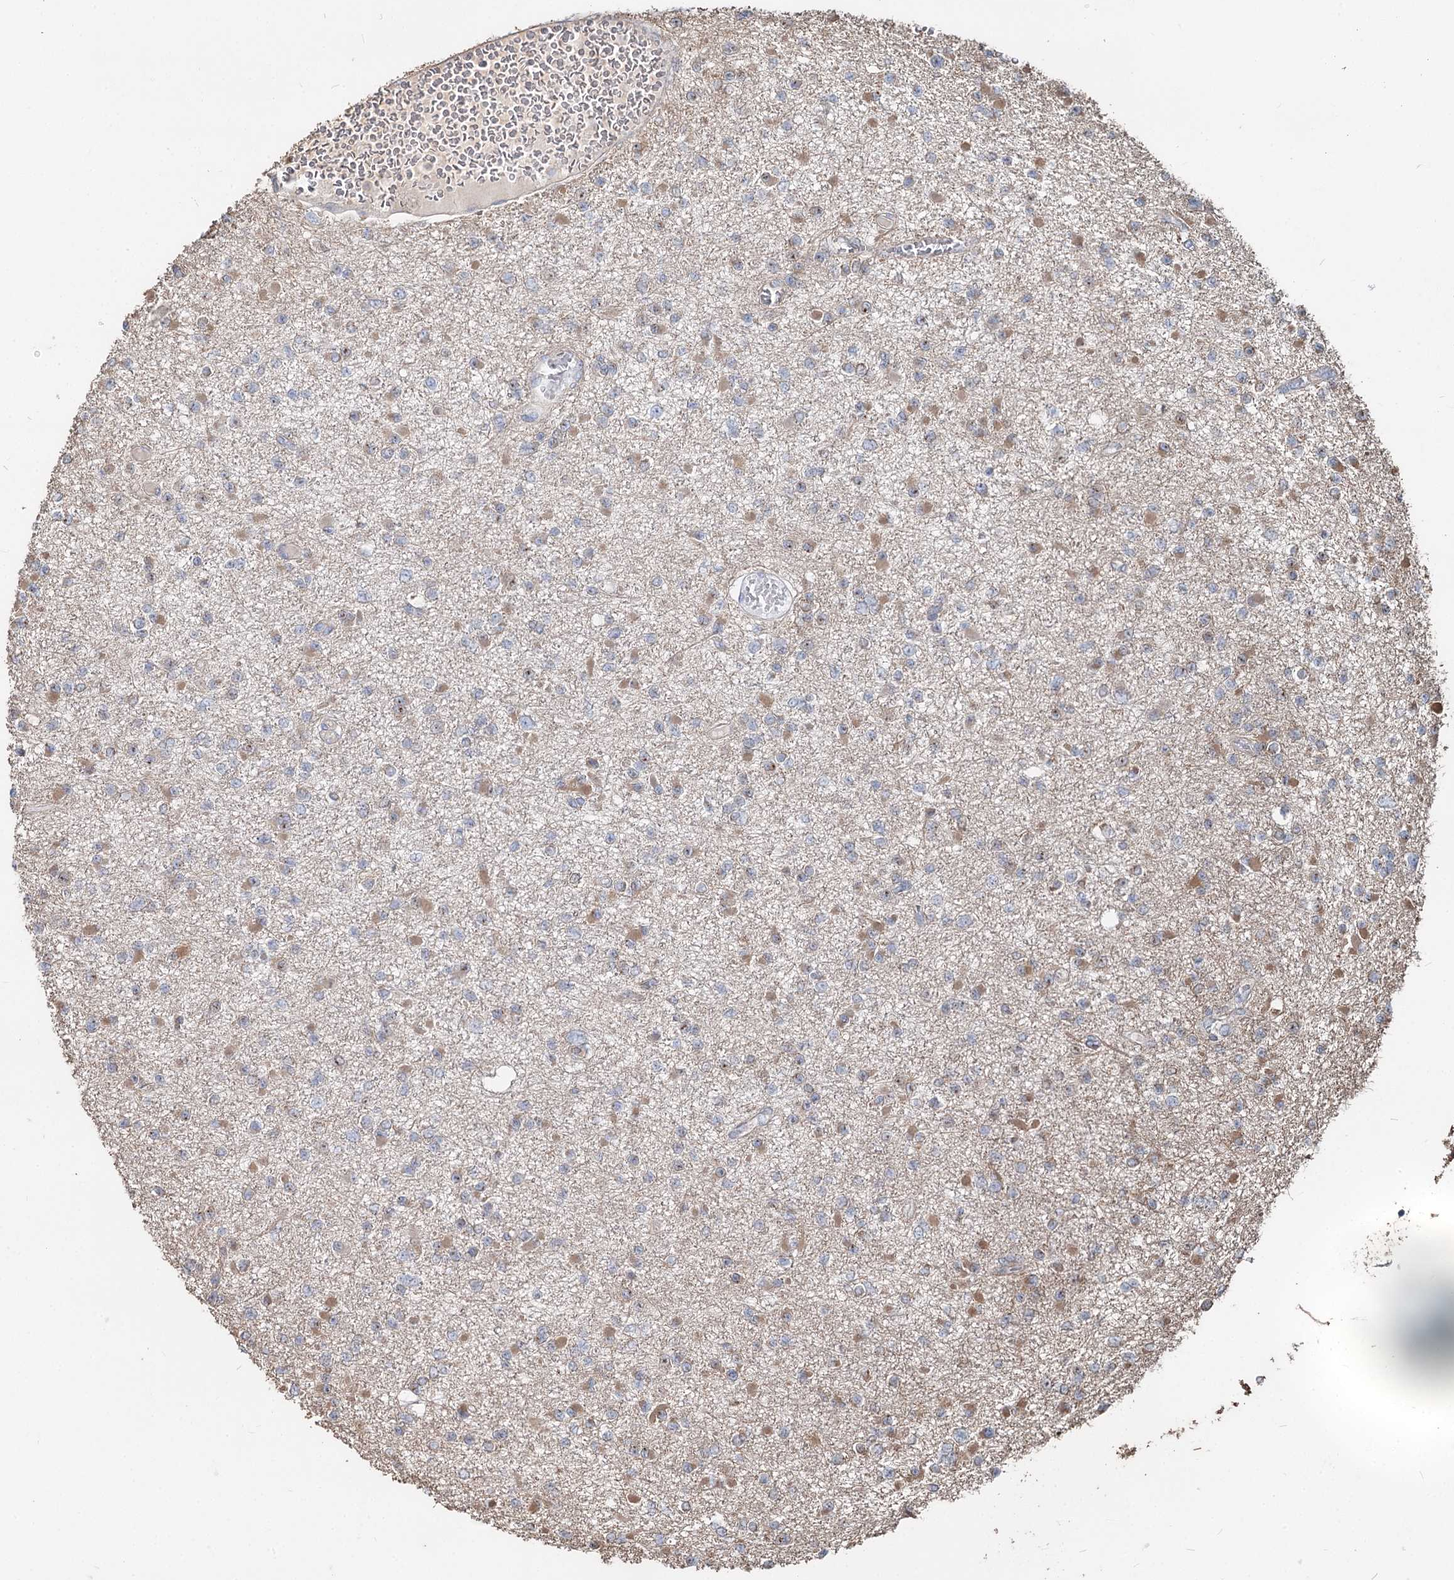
{"staining": {"intensity": "weak", "quantity": "<25%", "location": "cytoplasmic/membranous"}, "tissue": "glioma", "cell_type": "Tumor cells", "image_type": "cancer", "snomed": [{"axis": "morphology", "description": "Glioma, malignant, Low grade"}, {"axis": "topography", "description": "Brain"}], "caption": "High power microscopy micrograph of an immunohistochemistry (IHC) micrograph of low-grade glioma (malignant), revealing no significant positivity in tumor cells.", "gene": "SPART", "patient": {"sex": "female", "age": 22}}